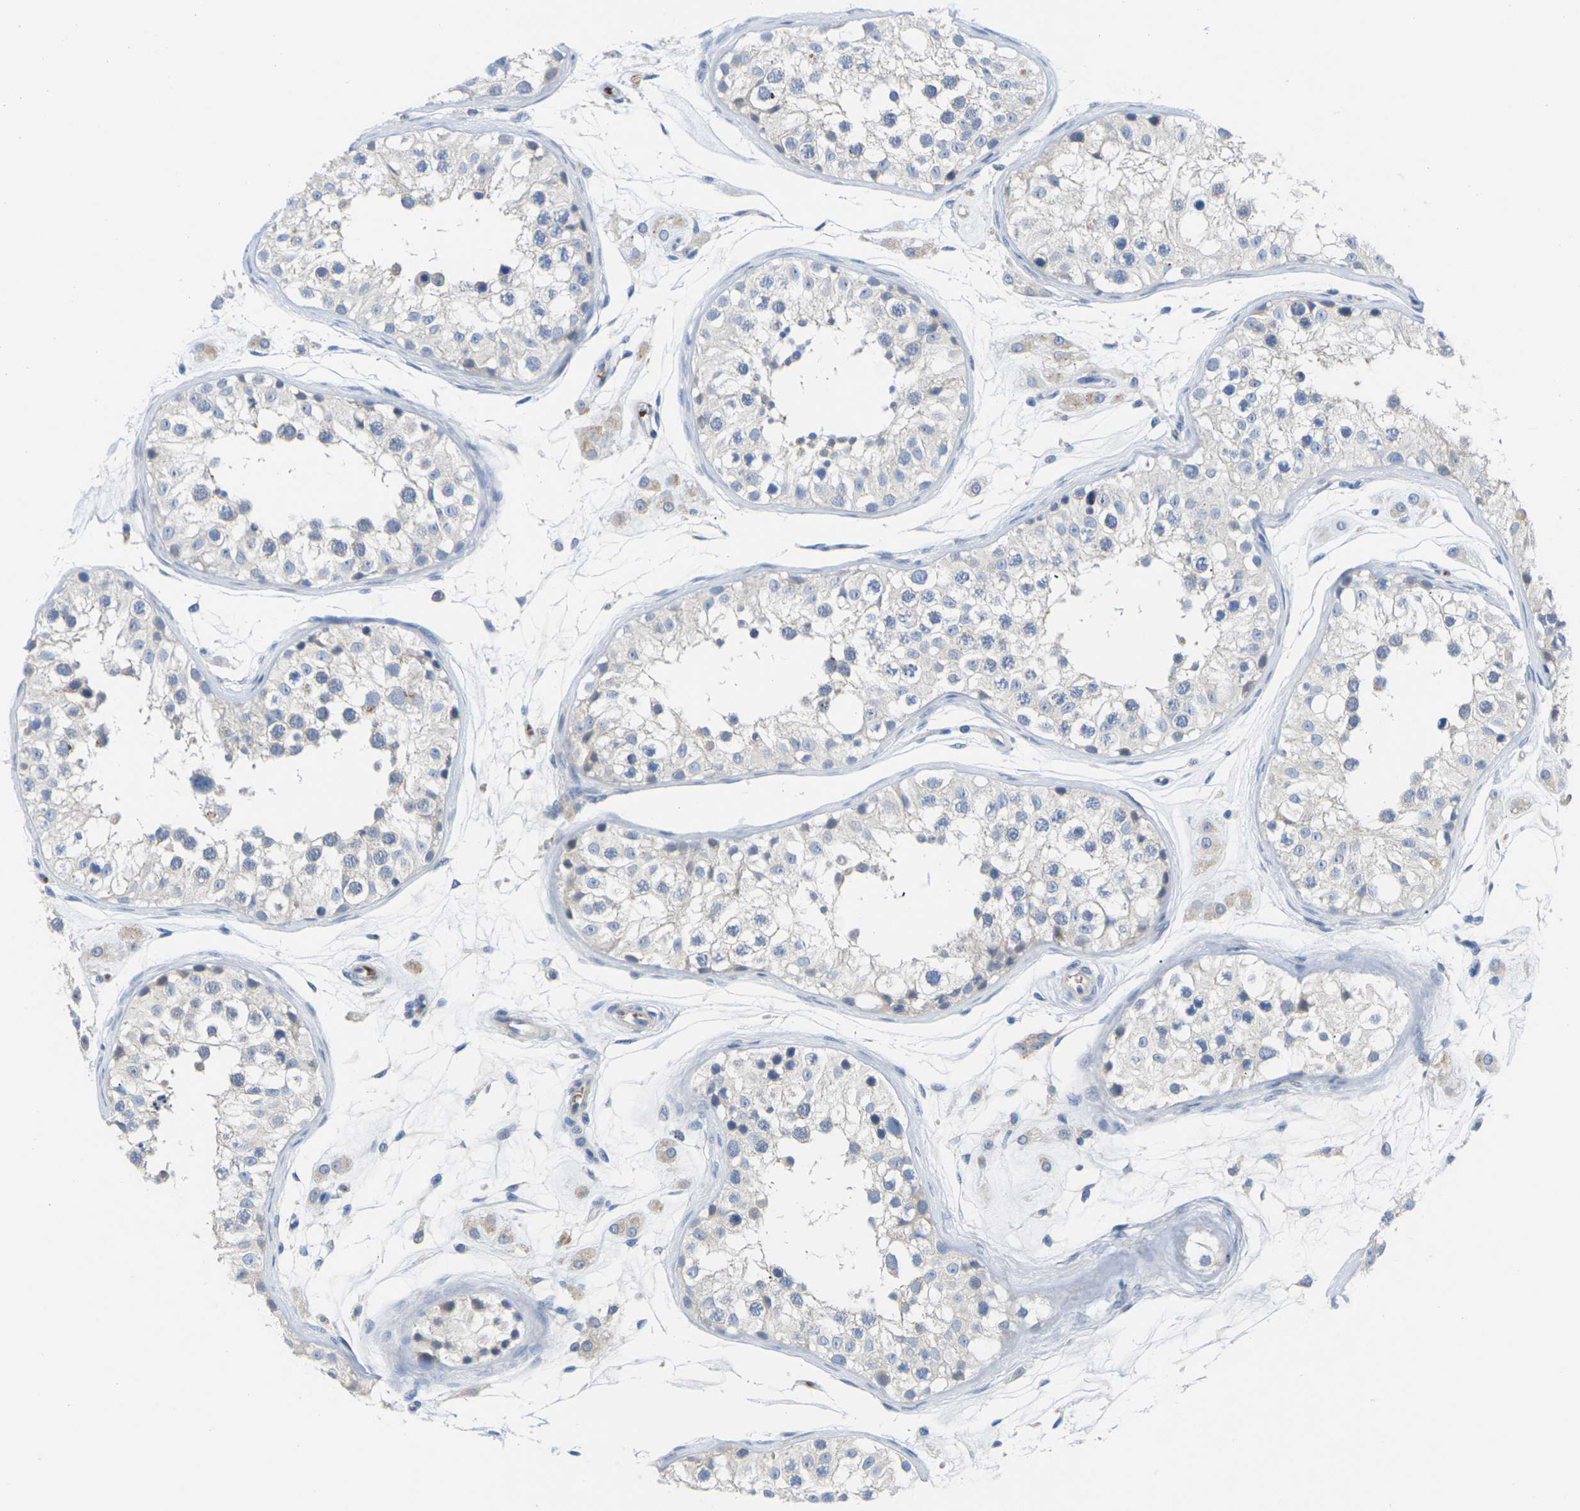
{"staining": {"intensity": "negative", "quantity": "none", "location": "none"}, "tissue": "testis", "cell_type": "Cells in seminiferous ducts", "image_type": "normal", "snomed": [{"axis": "morphology", "description": "Normal tissue, NOS"}, {"axis": "morphology", "description": "Adenocarcinoma, metastatic, NOS"}, {"axis": "topography", "description": "Testis"}], "caption": "DAB (3,3'-diaminobenzidine) immunohistochemical staining of unremarkable testis demonstrates no significant expression in cells in seminiferous ducts.", "gene": "TMCO4", "patient": {"sex": "male", "age": 26}}